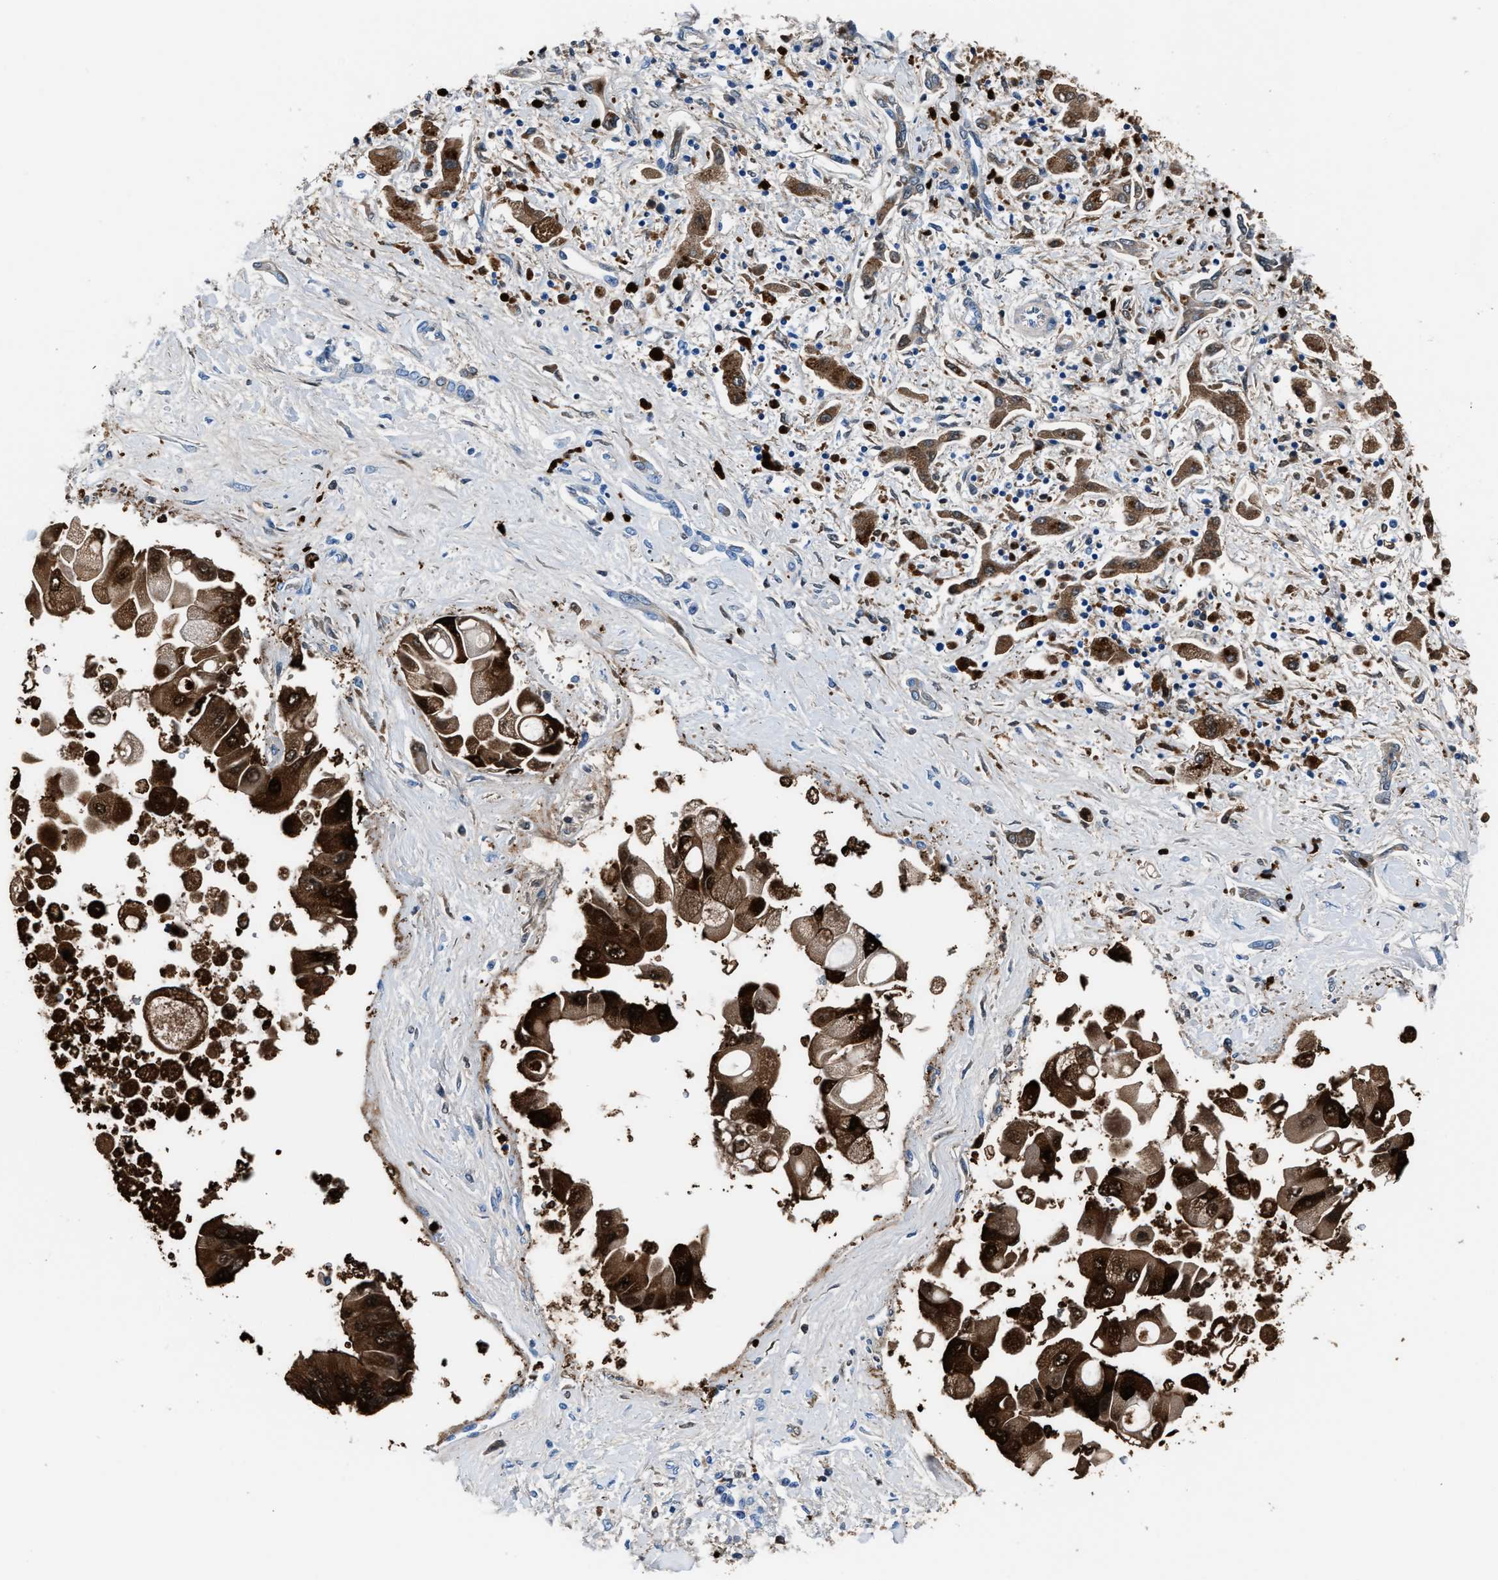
{"staining": {"intensity": "strong", "quantity": ">75%", "location": "cytoplasmic/membranous,nuclear"}, "tissue": "liver cancer", "cell_type": "Tumor cells", "image_type": "cancer", "snomed": [{"axis": "morphology", "description": "Cholangiocarcinoma"}, {"axis": "topography", "description": "Liver"}], "caption": "Liver cancer (cholangiocarcinoma) stained with DAB IHC demonstrates high levels of strong cytoplasmic/membranous and nuclear positivity in about >75% of tumor cells.", "gene": "S100P", "patient": {"sex": "male", "age": 50}}